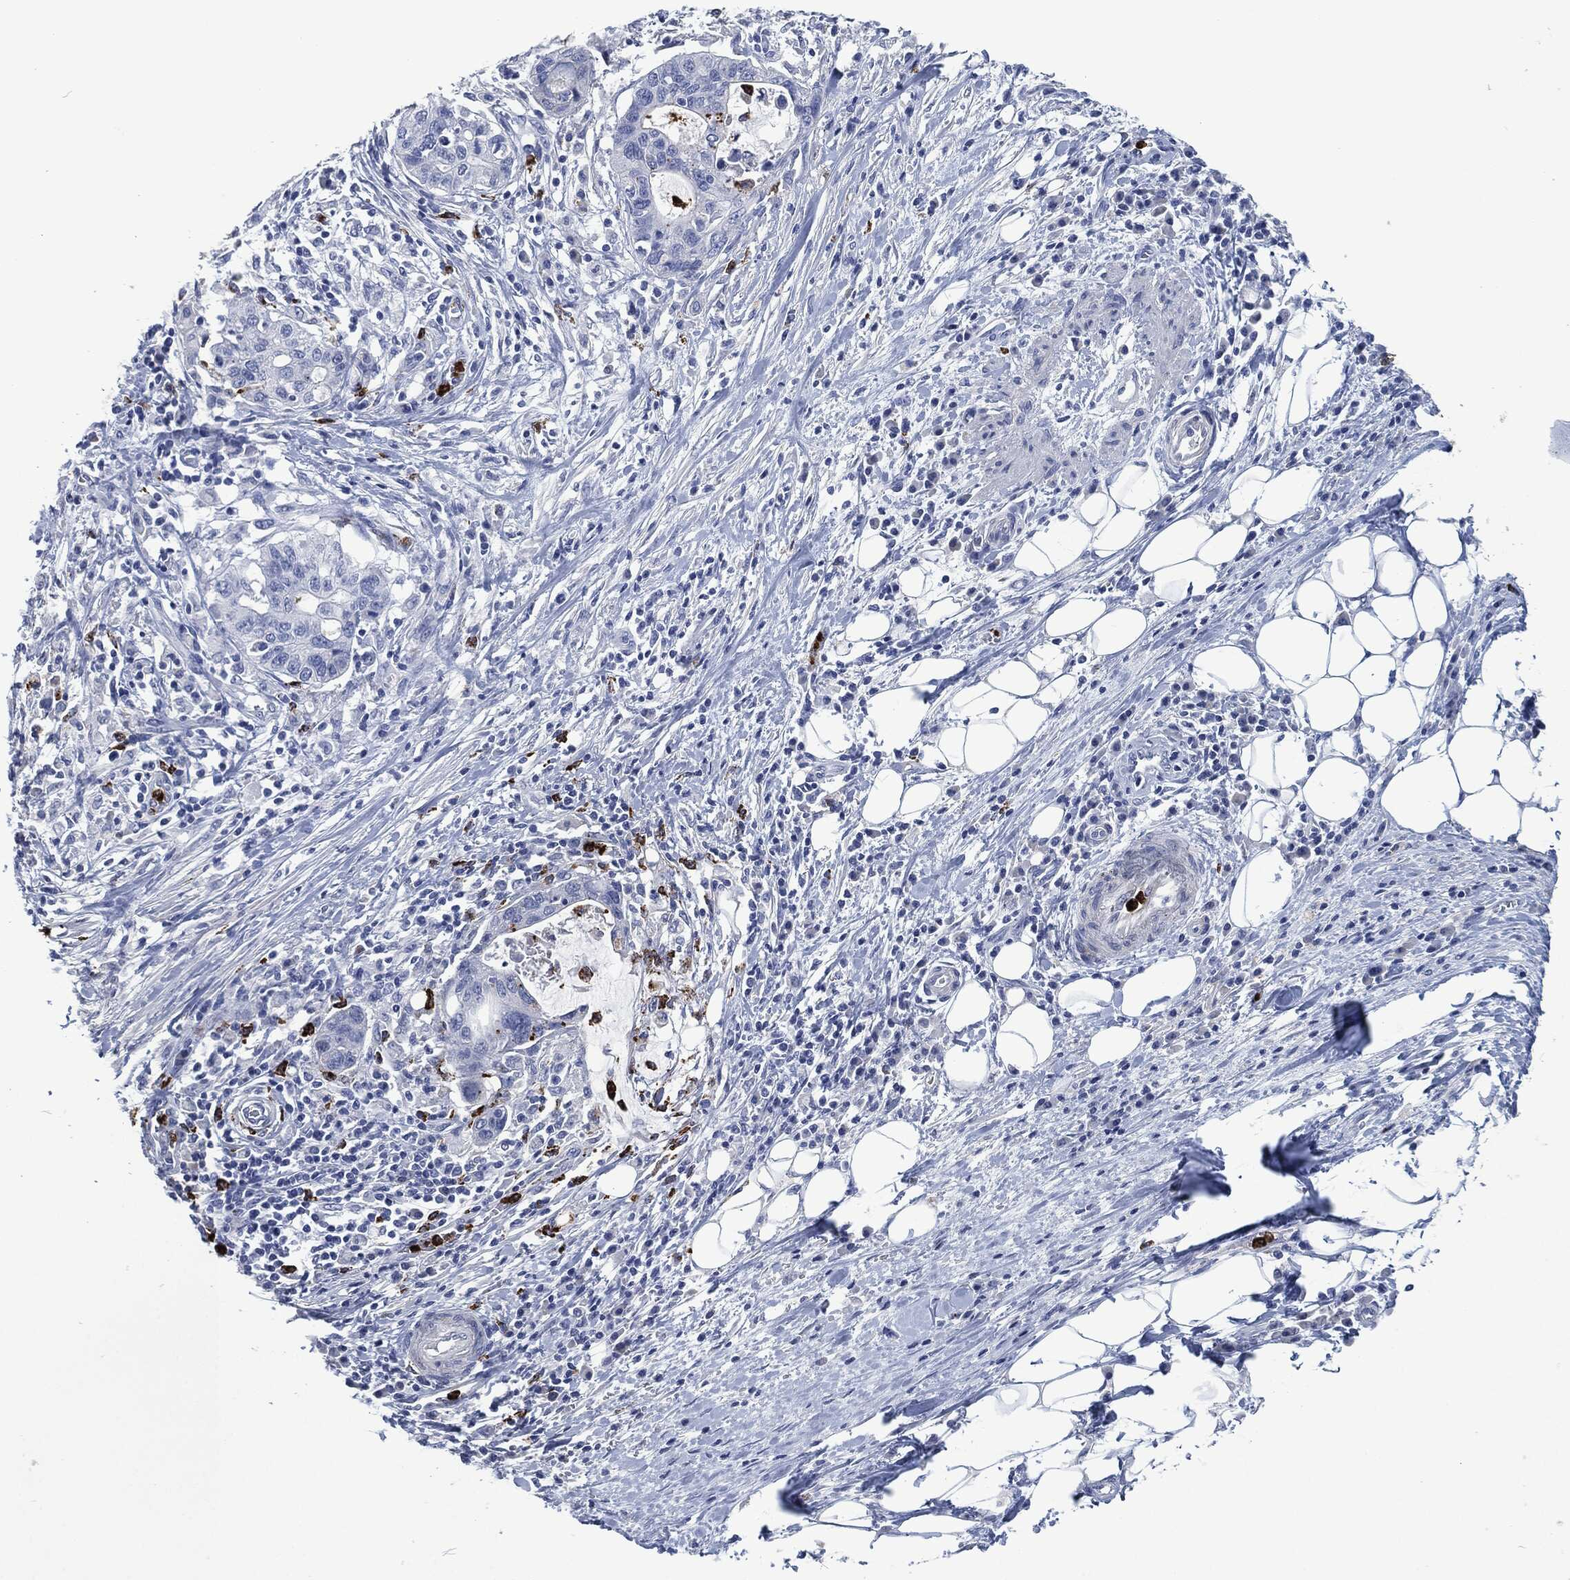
{"staining": {"intensity": "negative", "quantity": "none", "location": "none"}, "tissue": "stomach cancer", "cell_type": "Tumor cells", "image_type": "cancer", "snomed": [{"axis": "morphology", "description": "Adenocarcinoma, NOS"}, {"axis": "topography", "description": "Stomach"}], "caption": "There is no significant positivity in tumor cells of stomach cancer. (IHC, brightfield microscopy, high magnification).", "gene": "MPO", "patient": {"sex": "male", "age": 54}}